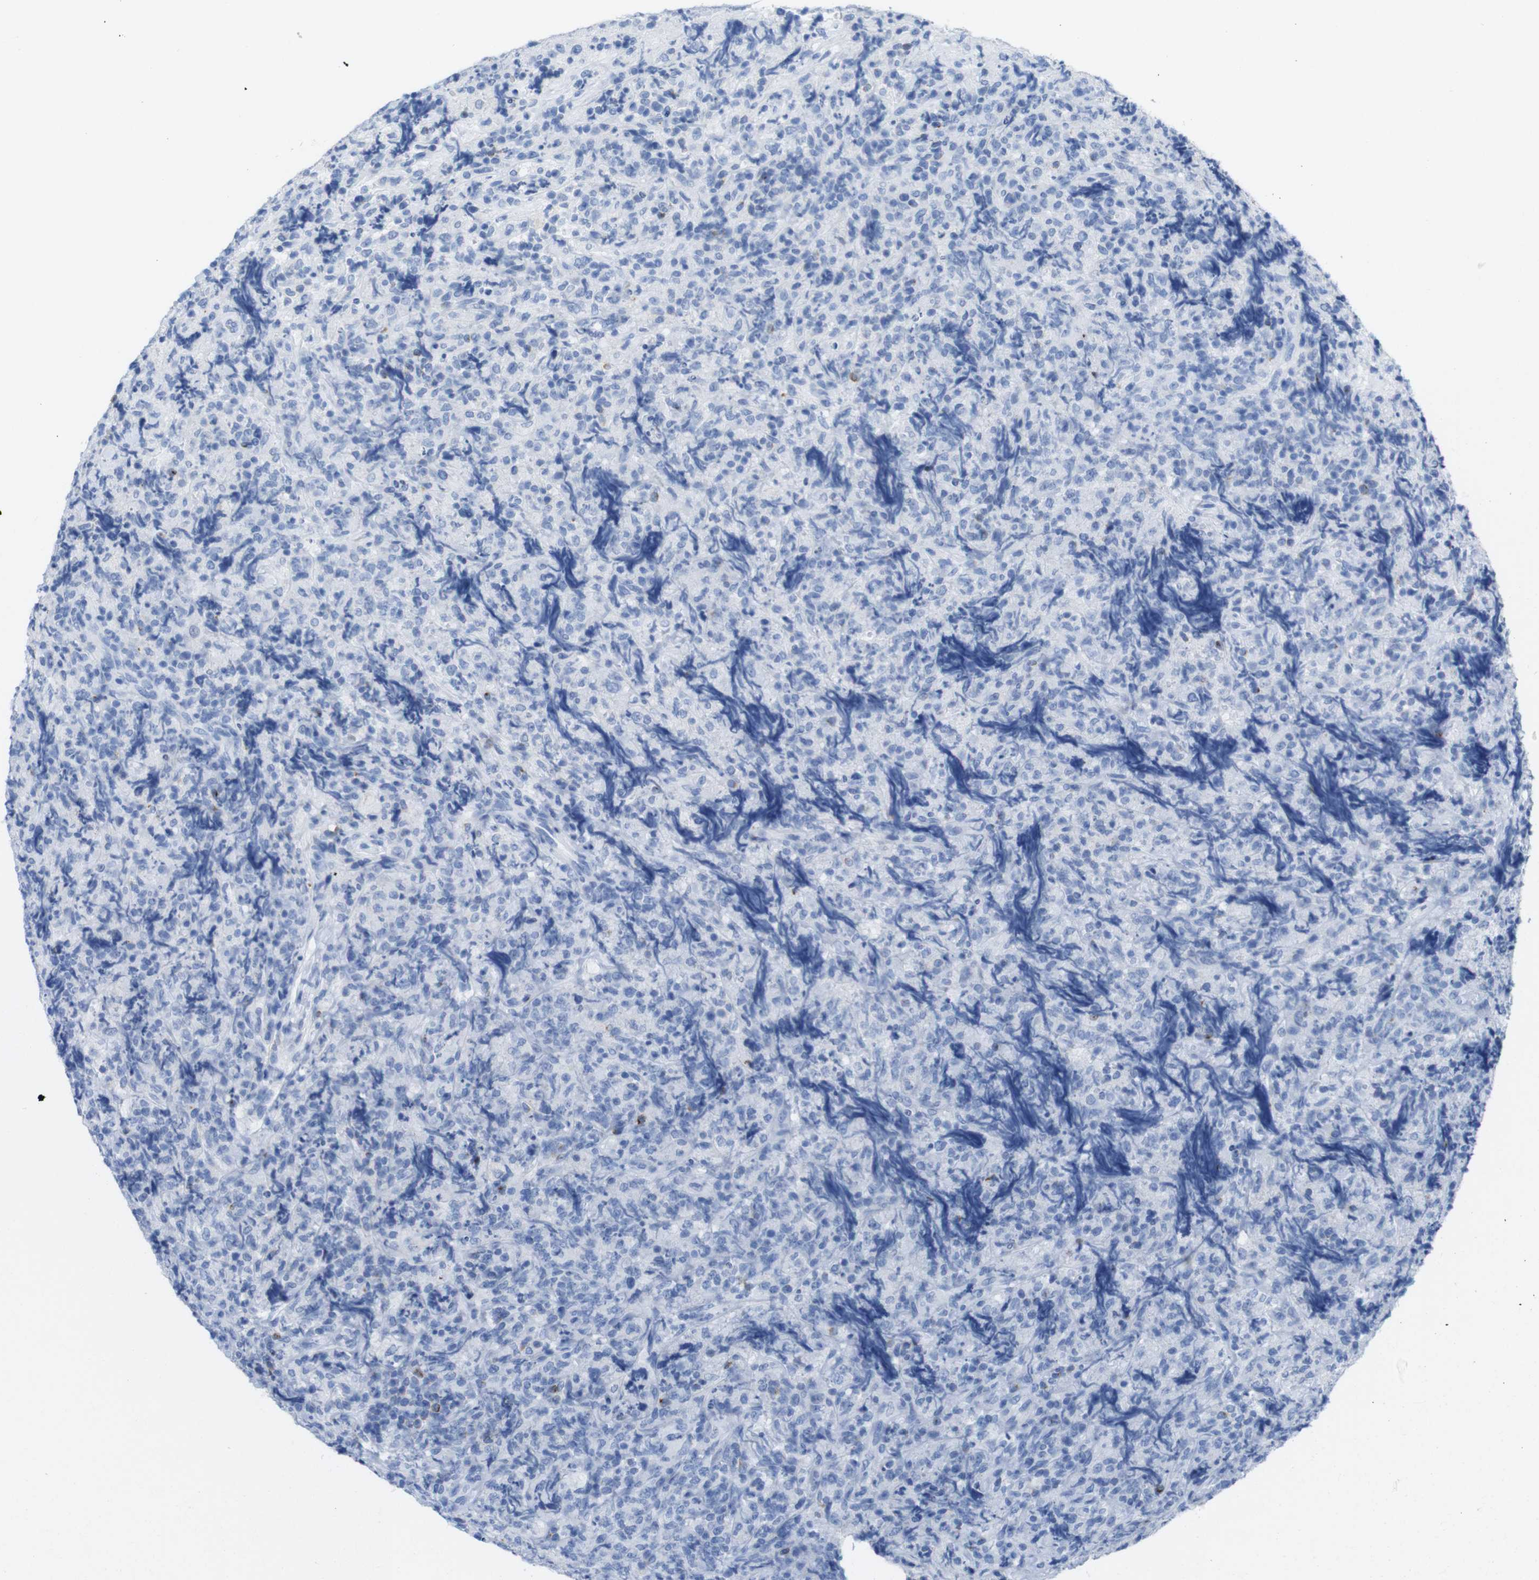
{"staining": {"intensity": "negative", "quantity": "none", "location": "none"}, "tissue": "lymphoma", "cell_type": "Tumor cells", "image_type": "cancer", "snomed": [{"axis": "morphology", "description": "Malignant lymphoma, non-Hodgkin's type, High grade"}, {"axis": "topography", "description": "Tonsil"}], "caption": "DAB (3,3'-diaminobenzidine) immunohistochemical staining of malignant lymphoma, non-Hodgkin's type (high-grade) exhibits no significant positivity in tumor cells.", "gene": "LAG3", "patient": {"sex": "female", "age": 36}}